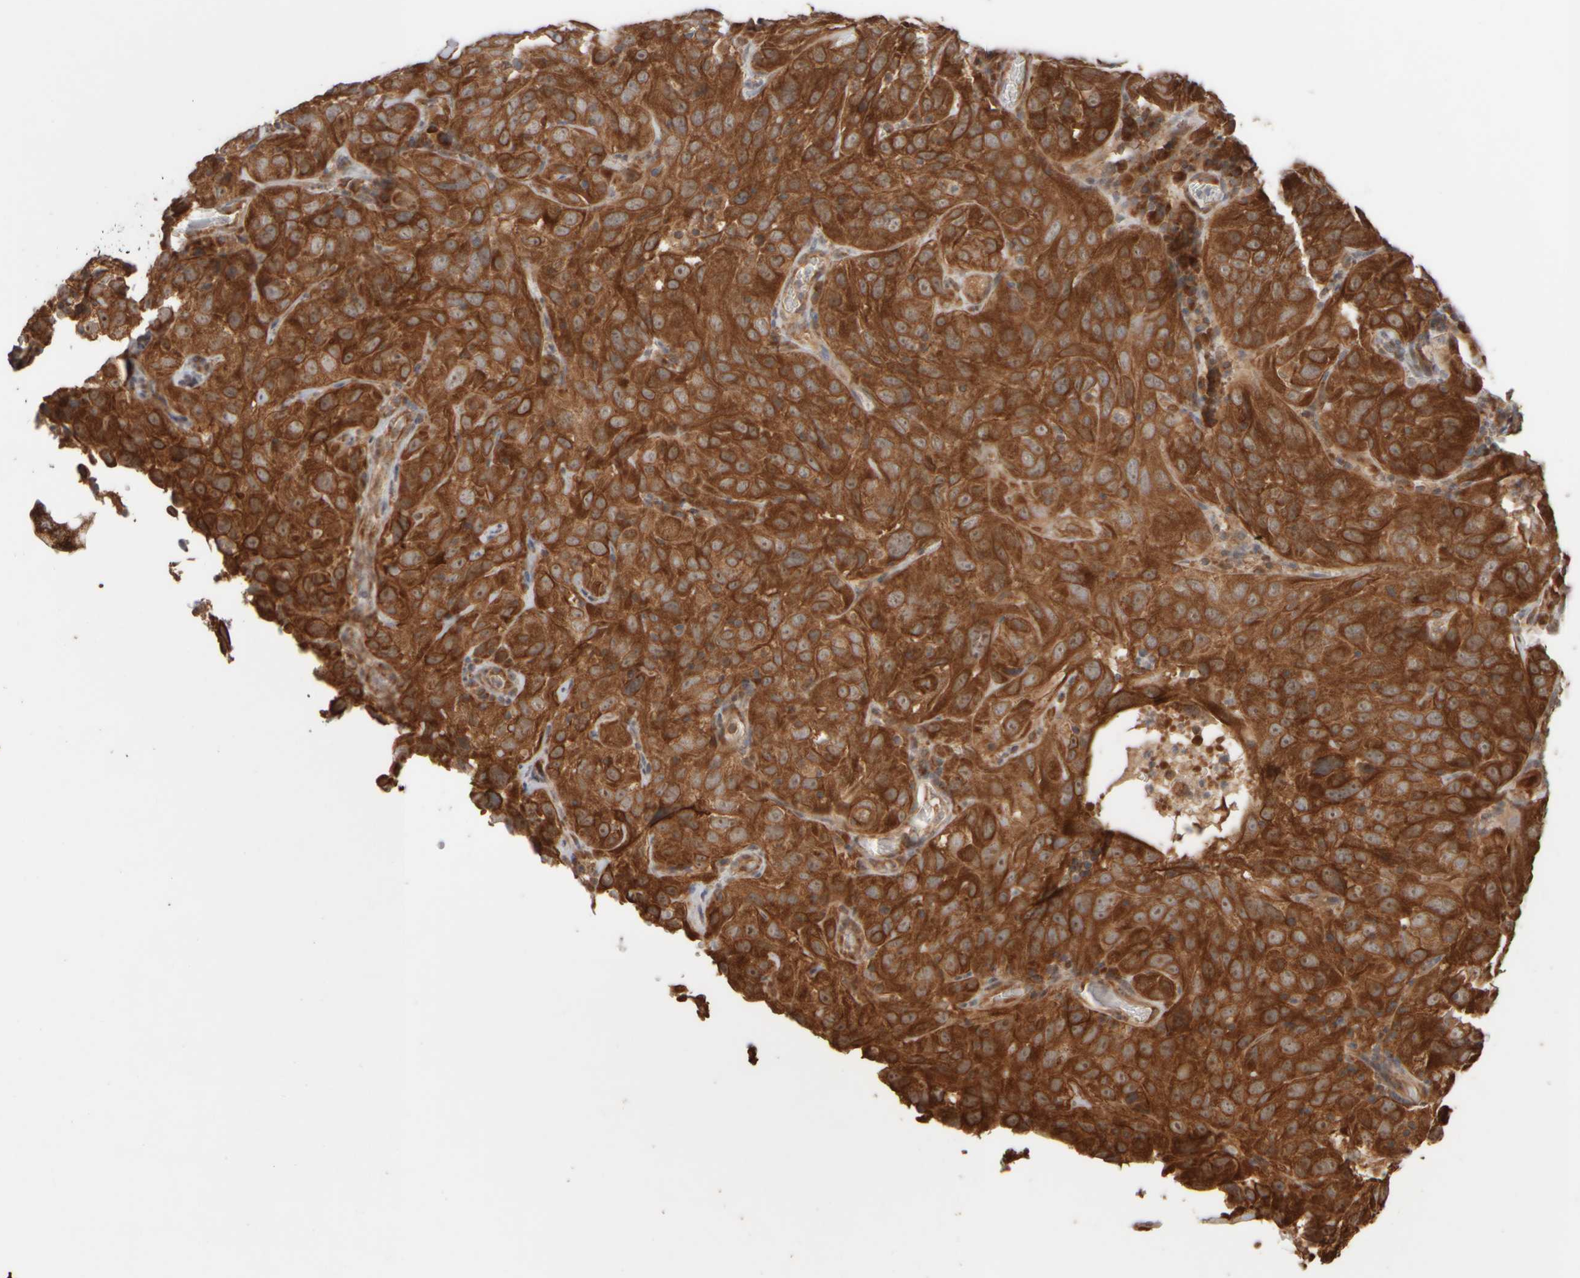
{"staining": {"intensity": "strong", "quantity": ">75%", "location": "cytoplasmic/membranous"}, "tissue": "cervical cancer", "cell_type": "Tumor cells", "image_type": "cancer", "snomed": [{"axis": "morphology", "description": "Squamous cell carcinoma, NOS"}, {"axis": "topography", "description": "Cervix"}], "caption": "Squamous cell carcinoma (cervical) was stained to show a protein in brown. There is high levels of strong cytoplasmic/membranous staining in approximately >75% of tumor cells.", "gene": "EIF2B3", "patient": {"sex": "female", "age": 32}}